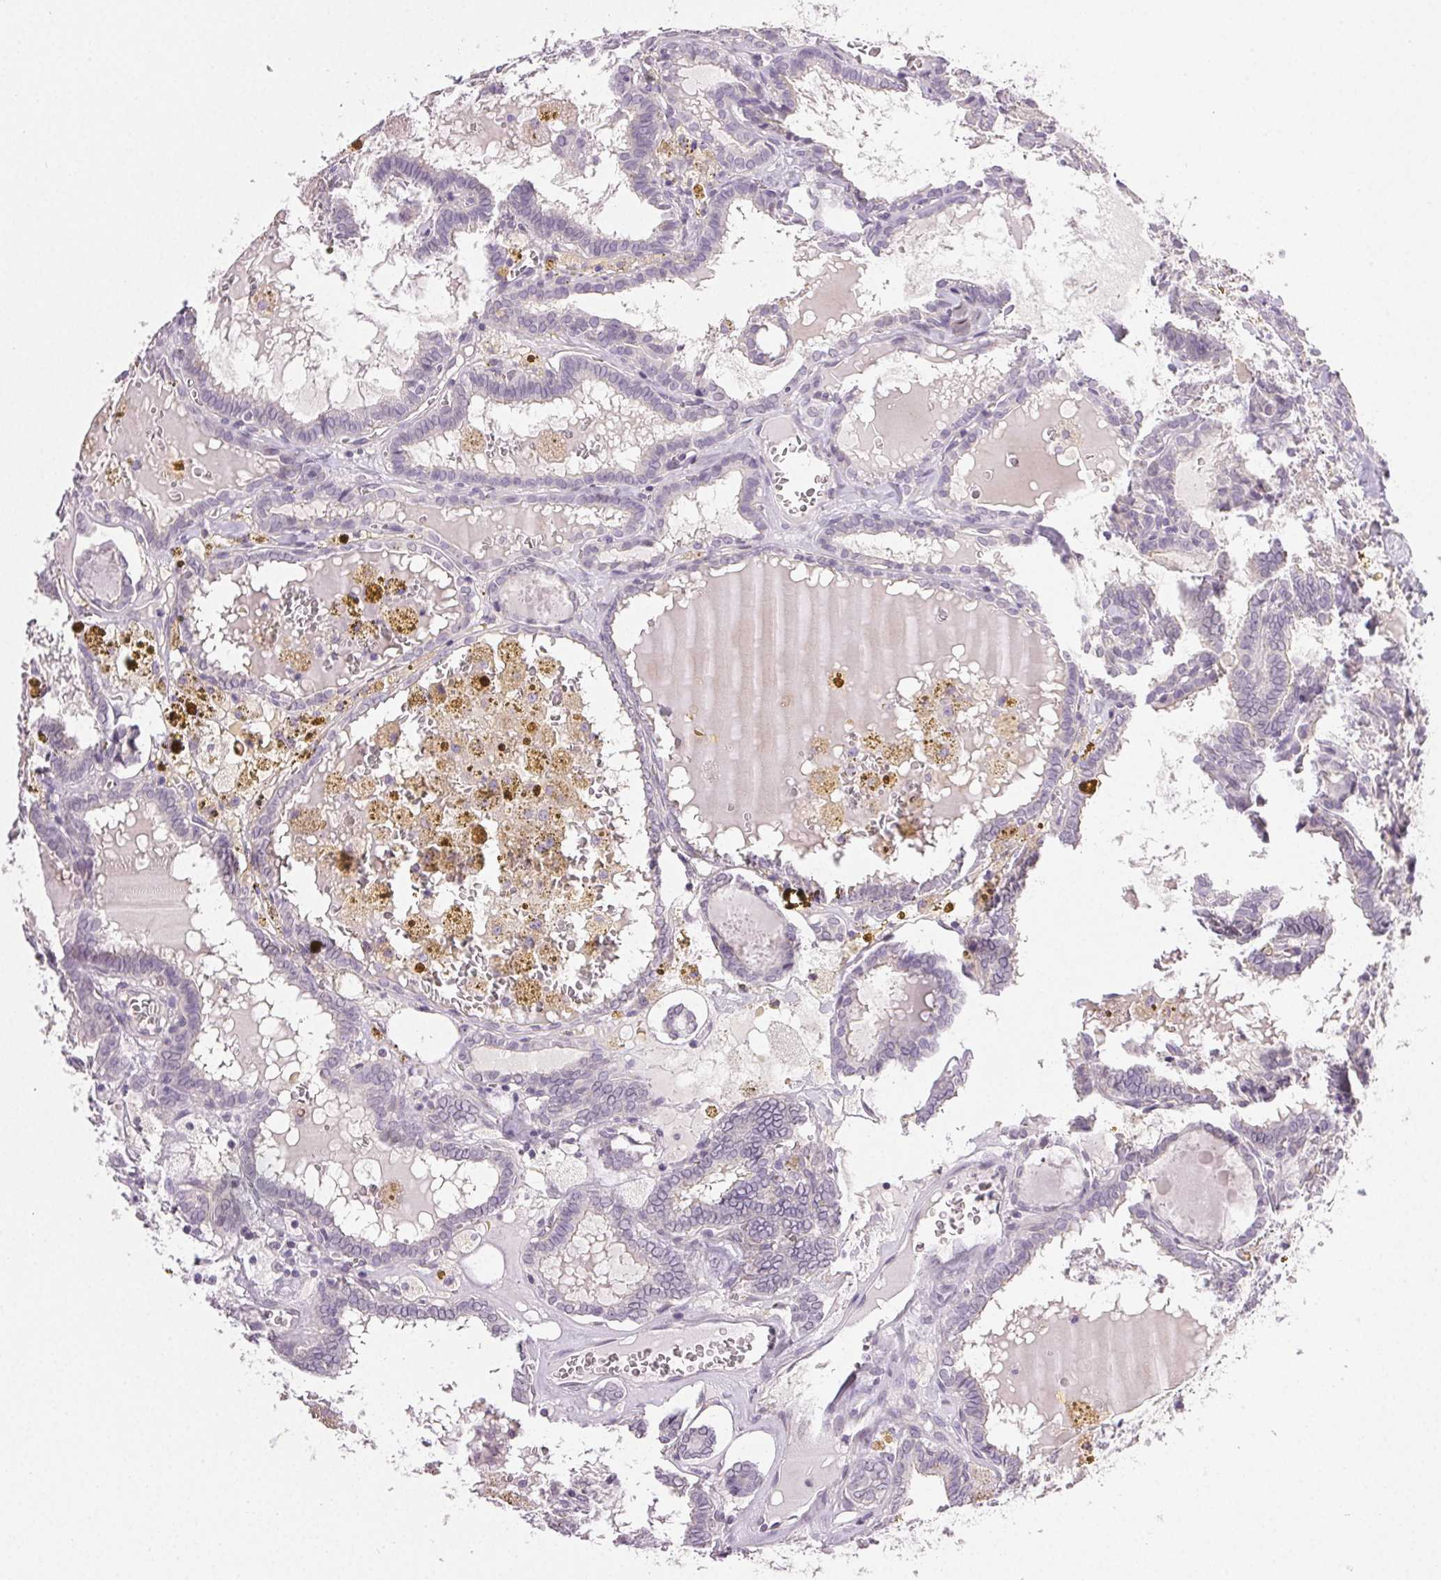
{"staining": {"intensity": "negative", "quantity": "none", "location": "none"}, "tissue": "thyroid cancer", "cell_type": "Tumor cells", "image_type": "cancer", "snomed": [{"axis": "morphology", "description": "Papillary adenocarcinoma, NOS"}, {"axis": "topography", "description": "Thyroid gland"}], "caption": "DAB (3,3'-diaminobenzidine) immunohistochemical staining of human thyroid cancer (papillary adenocarcinoma) demonstrates no significant positivity in tumor cells. The staining was performed using DAB to visualize the protein expression in brown, while the nuclei were stained in blue with hematoxylin (Magnification: 20x).", "gene": "PLCB1", "patient": {"sex": "female", "age": 39}}